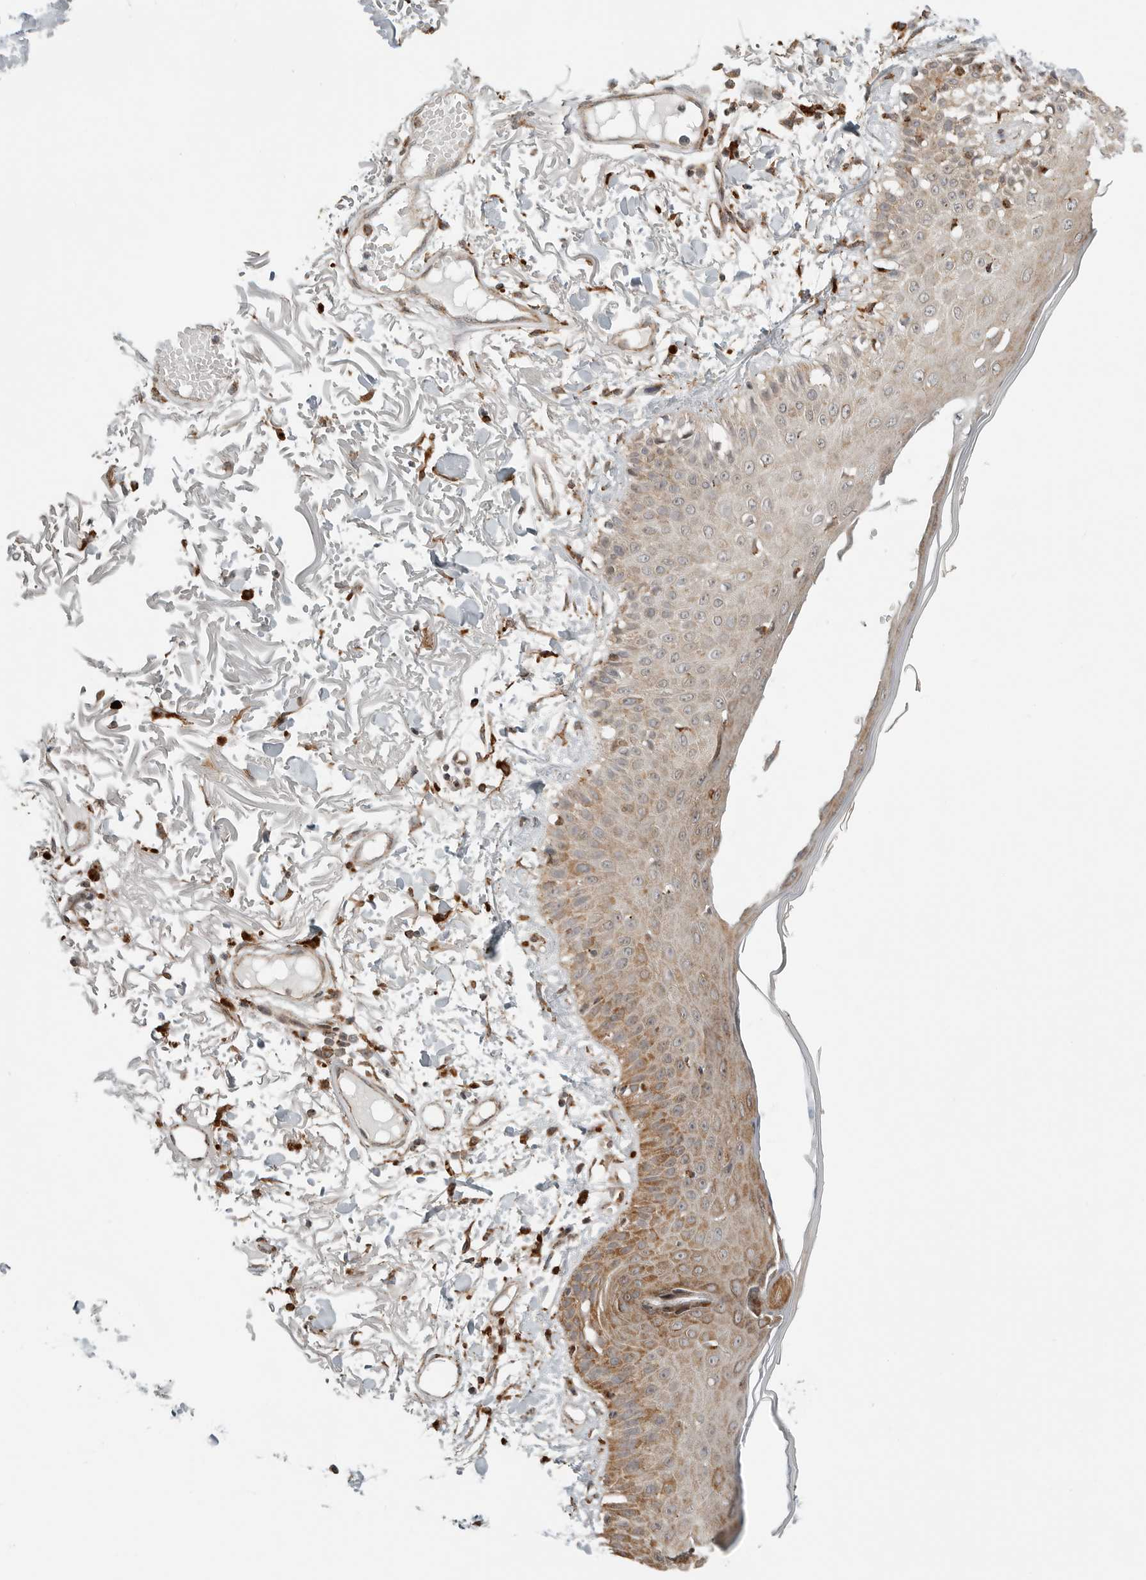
{"staining": {"intensity": "moderate", "quantity": ">75%", "location": "cytoplasmic/membranous"}, "tissue": "skin", "cell_type": "Fibroblasts", "image_type": "normal", "snomed": [{"axis": "morphology", "description": "Normal tissue, NOS"}, {"axis": "morphology", "description": "Squamous cell carcinoma, NOS"}, {"axis": "topography", "description": "Skin"}, {"axis": "topography", "description": "Peripheral nerve tissue"}], "caption": "Immunohistochemistry of benign skin displays medium levels of moderate cytoplasmic/membranous expression in about >75% of fibroblasts. The staining was performed using DAB (3,3'-diaminobenzidine), with brown indicating positive protein expression. Nuclei are stained blue with hematoxylin.", "gene": "IDUA", "patient": {"sex": "male", "age": 83}}